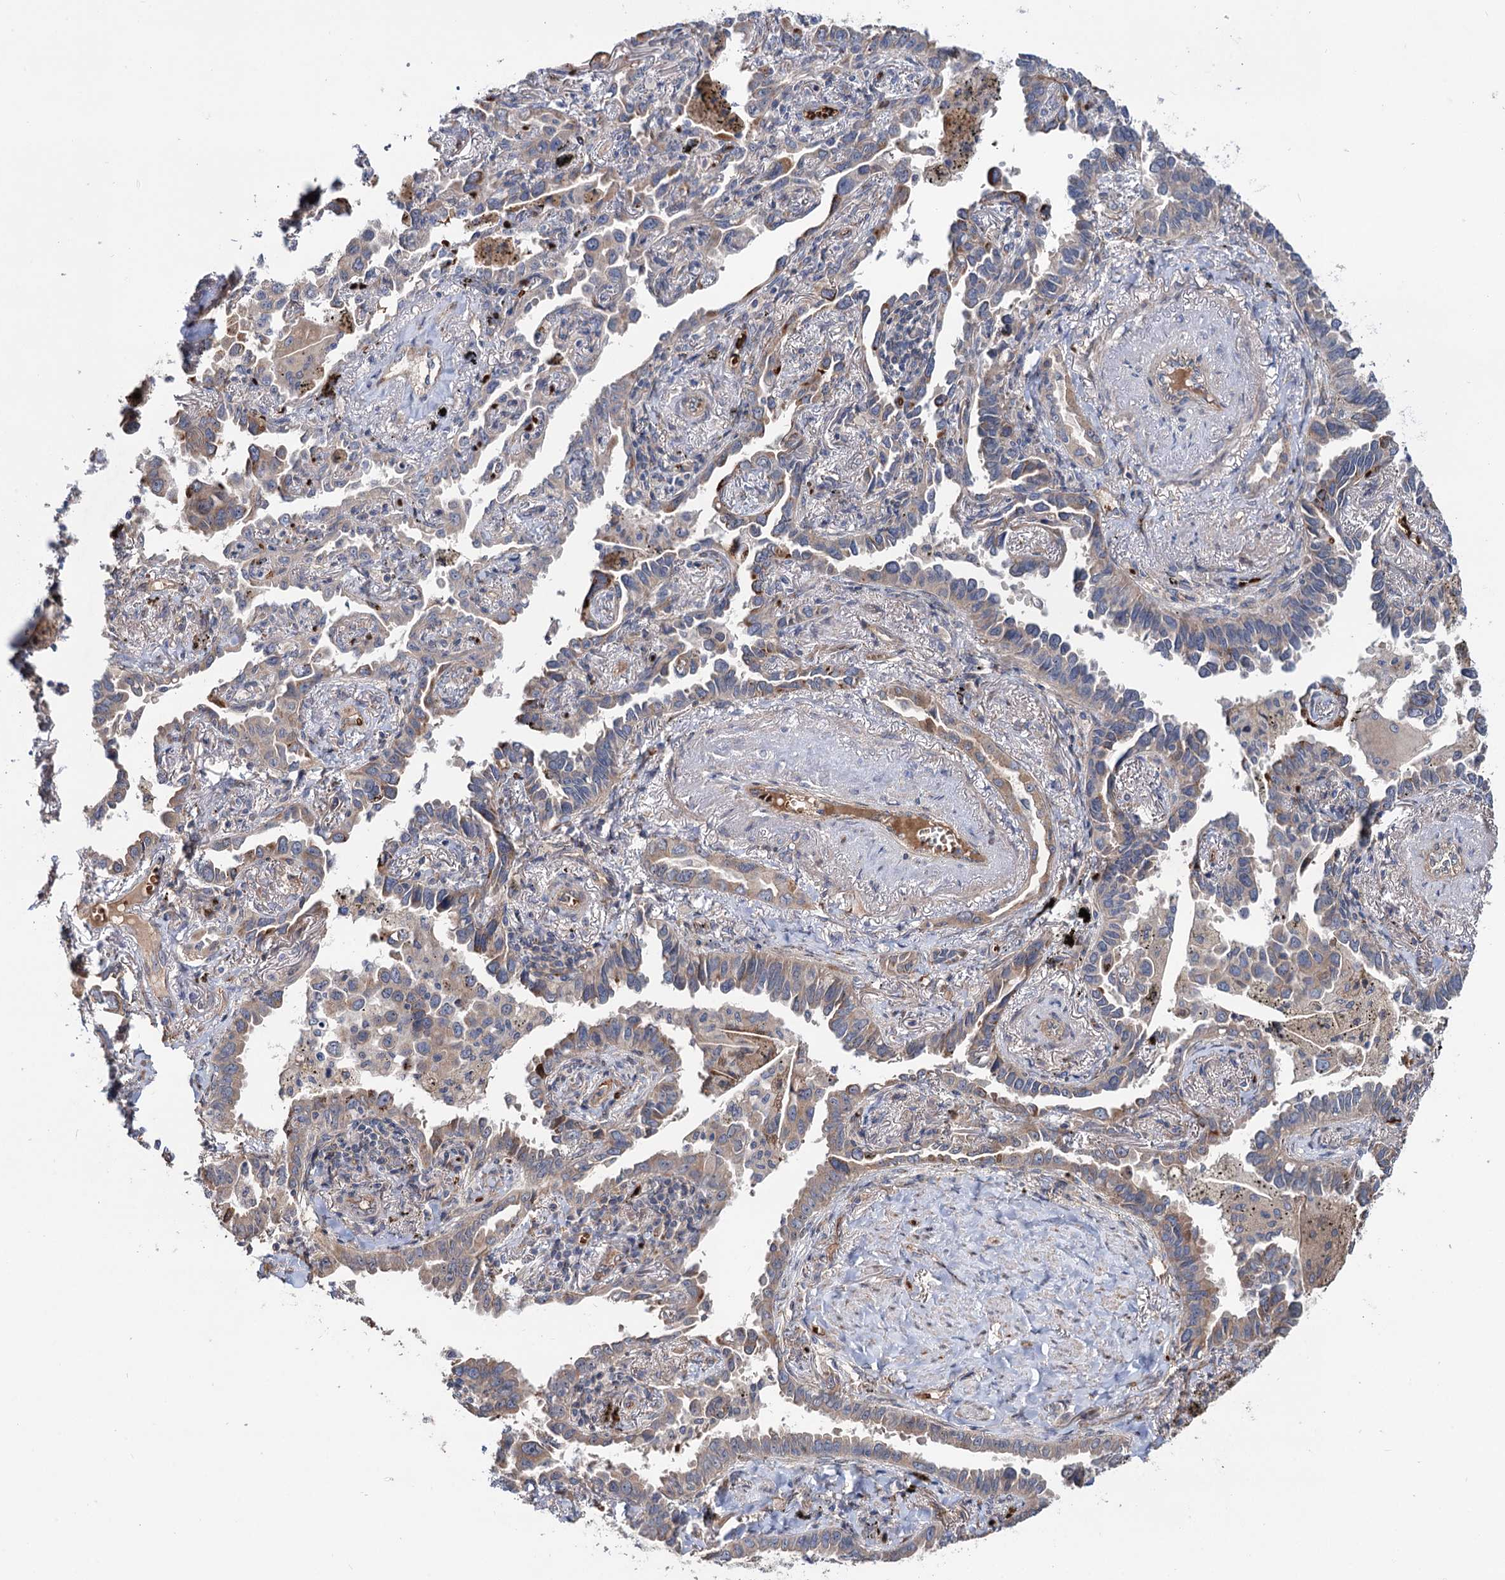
{"staining": {"intensity": "weak", "quantity": "25%-75%", "location": "cytoplasmic/membranous"}, "tissue": "lung cancer", "cell_type": "Tumor cells", "image_type": "cancer", "snomed": [{"axis": "morphology", "description": "Adenocarcinoma, NOS"}, {"axis": "topography", "description": "Lung"}], "caption": "There is low levels of weak cytoplasmic/membranous expression in tumor cells of lung cancer, as demonstrated by immunohistochemical staining (brown color).", "gene": "PTDSS2", "patient": {"sex": "male", "age": 67}}